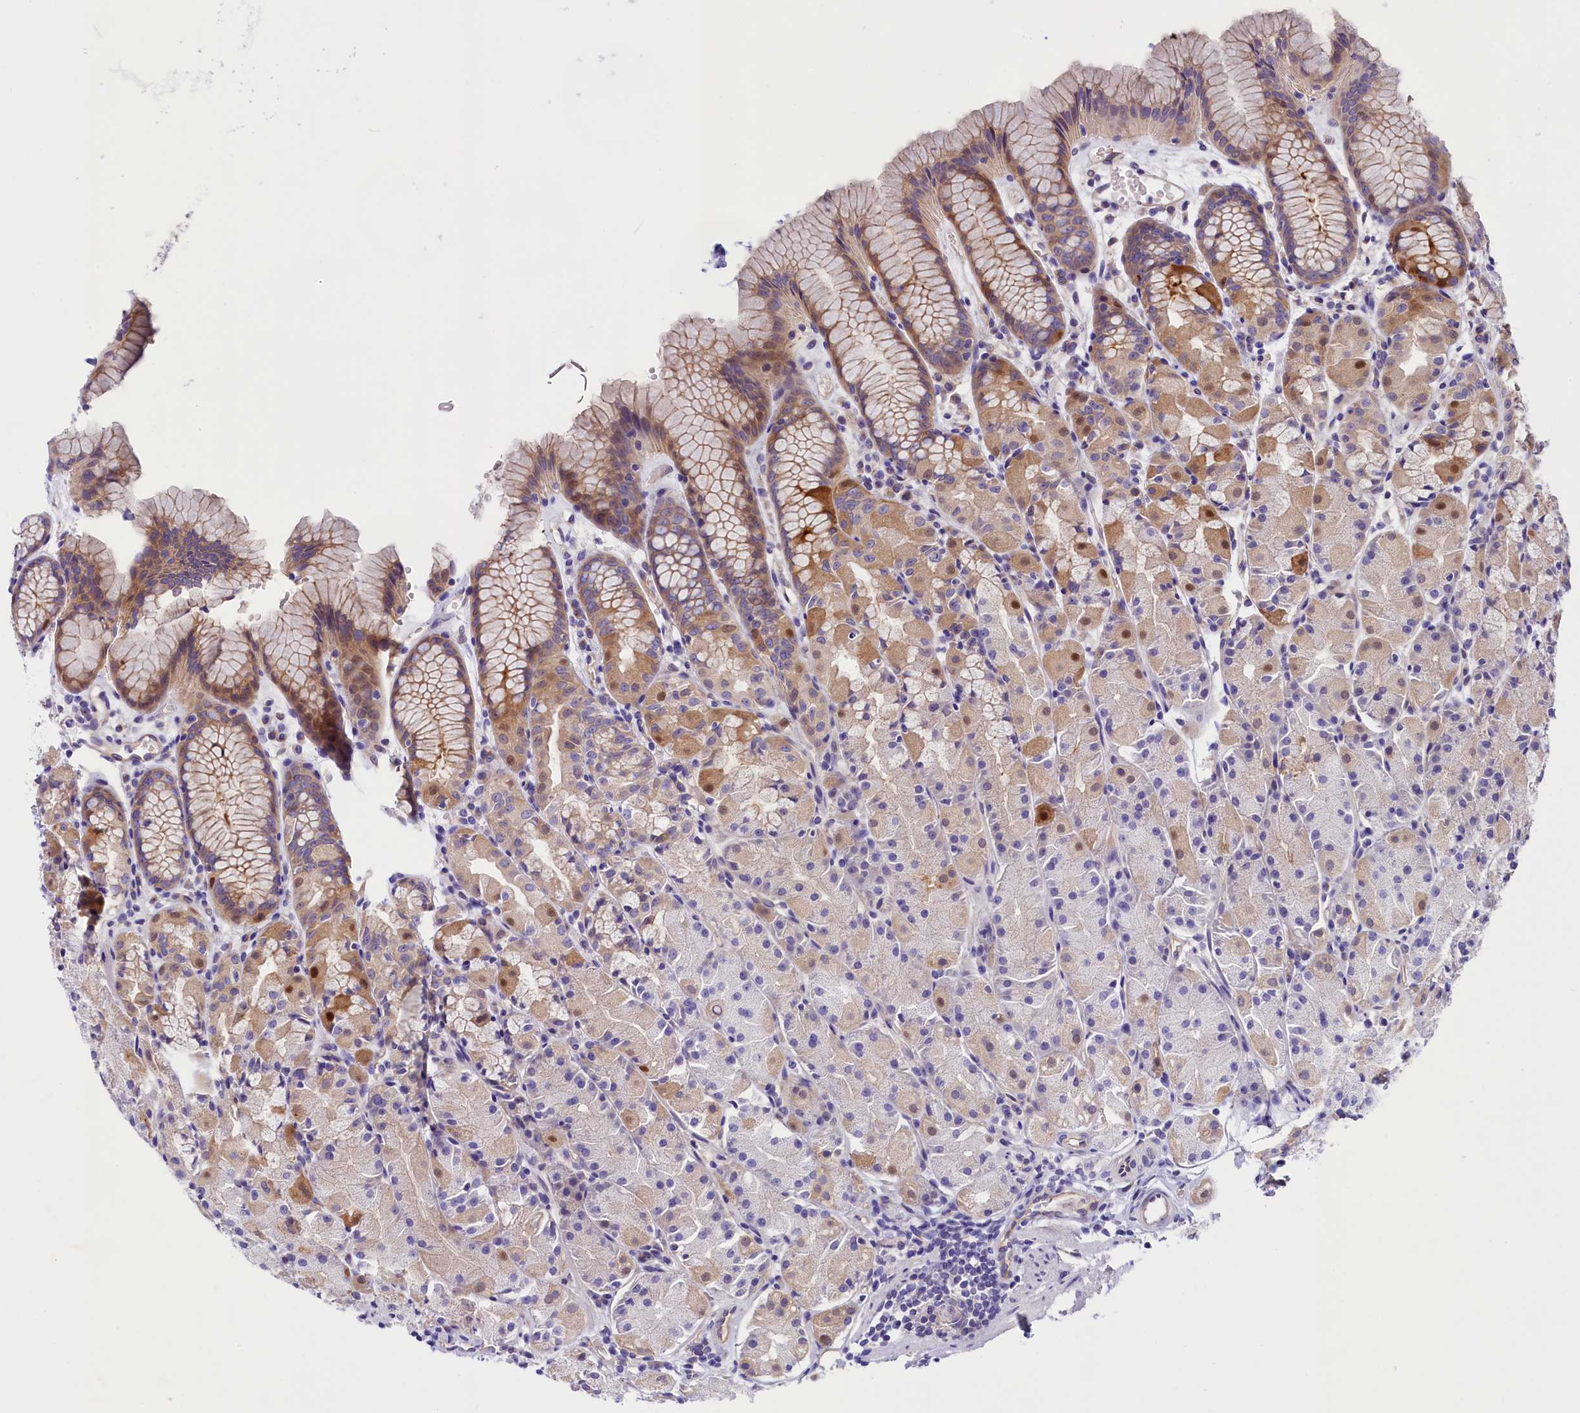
{"staining": {"intensity": "moderate", "quantity": "25%-75%", "location": "cytoplasmic/membranous,nuclear"}, "tissue": "stomach", "cell_type": "Glandular cells", "image_type": "normal", "snomed": [{"axis": "morphology", "description": "Normal tissue, NOS"}, {"axis": "topography", "description": "Stomach, upper"}], "caption": "Stomach stained with a brown dye reveals moderate cytoplasmic/membranous,nuclear positive staining in about 25%-75% of glandular cells.", "gene": "PPP1R13L", "patient": {"sex": "male", "age": 47}}